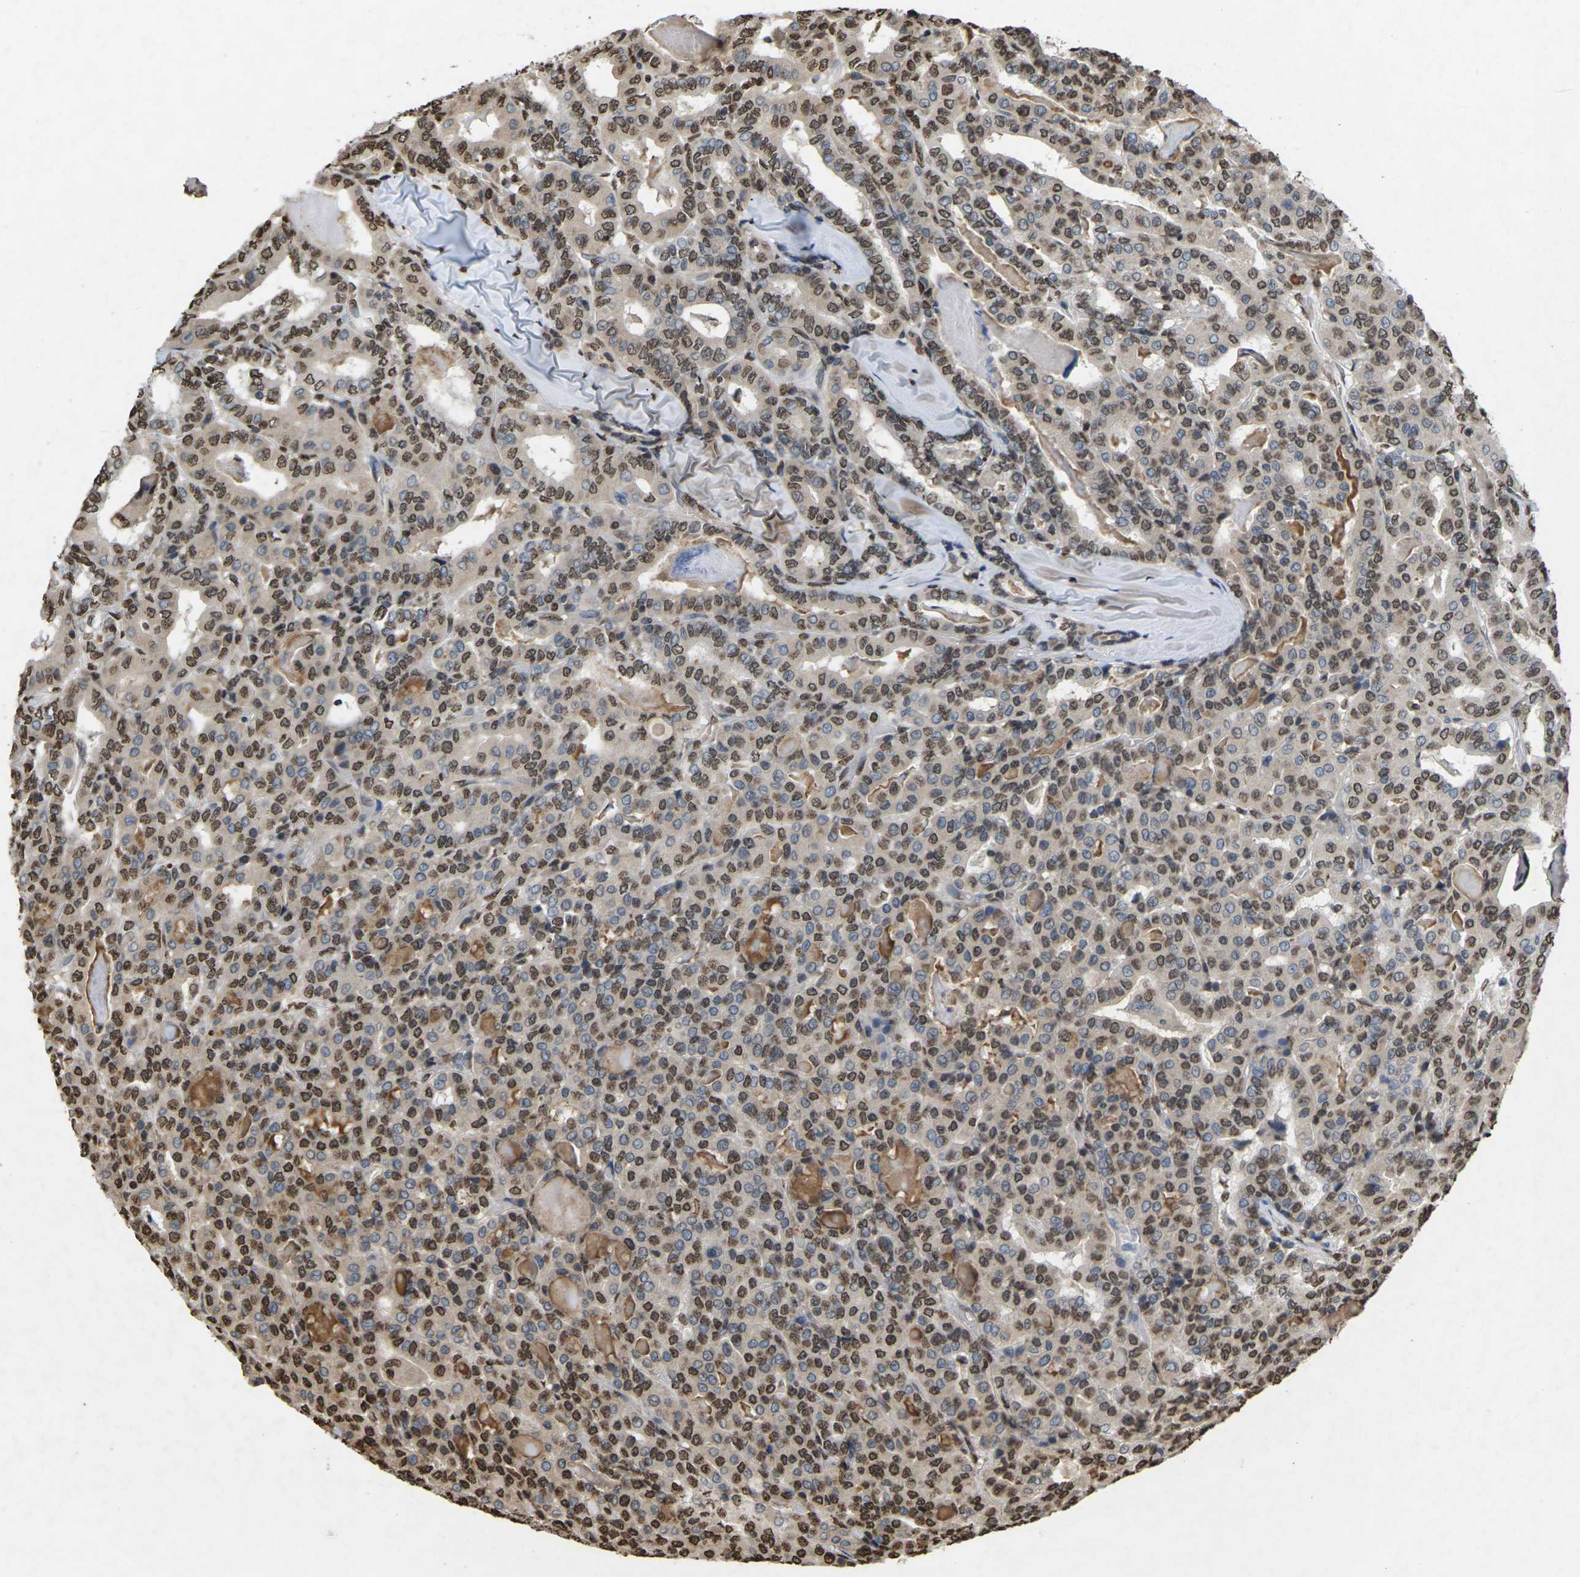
{"staining": {"intensity": "strong", "quantity": "25%-75%", "location": "nuclear"}, "tissue": "thyroid cancer", "cell_type": "Tumor cells", "image_type": "cancer", "snomed": [{"axis": "morphology", "description": "Papillary adenocarcinoma, NOS"}, {"axis": "topography", "description": "Thyroid gland"}], "caption": "Immunohistochemical staining of human thyroid cancer (papillary adenocarcinoma) shows high levels of strong nuclear expression in approximately 25%-75% of tumor cells. (DAB (3,3'-diaminobenzidine) = brown stain, brightfield microscopy at high magnification).", "gene": "EMSY", "patient": {"sex": "female", "age": 42}}